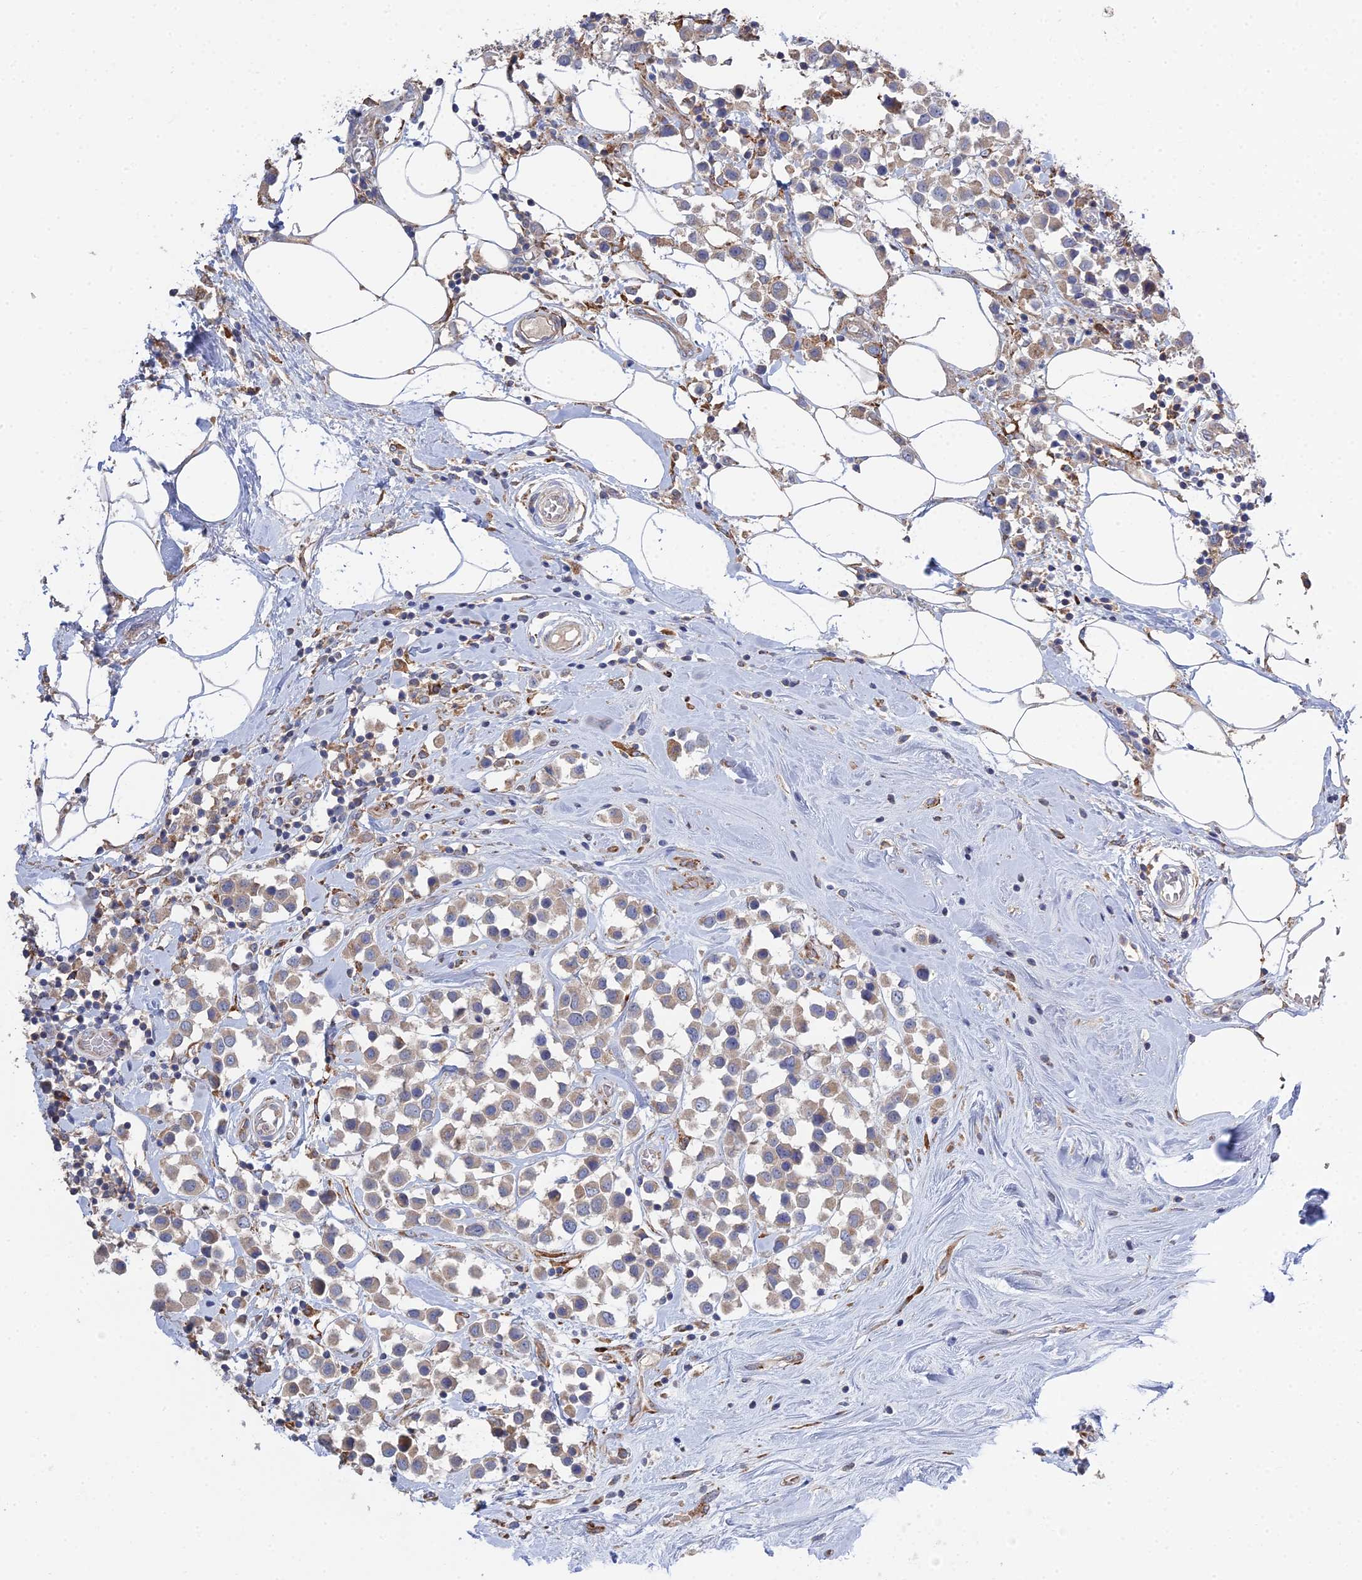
{"staining": {"intensity": "weak", "quantity": "25%-75%", "location": "cytoplasmic/membranous"}, "tissue": "breast cancer", "cell_type": "Tumor cells", "image_type": "cancer", "snomed": [{"axis": "morphology", "description": "Duct carcinoma"}, {"axis": "topography", "description": "Breast"}], "caption": "An image of human breast cancer stained for a protein reveals weak cytoplasmic/membranous brown staining in tumor cells.", "gene": "TRAPPC6A", "patient": {"sex": "female", "age": 61}}